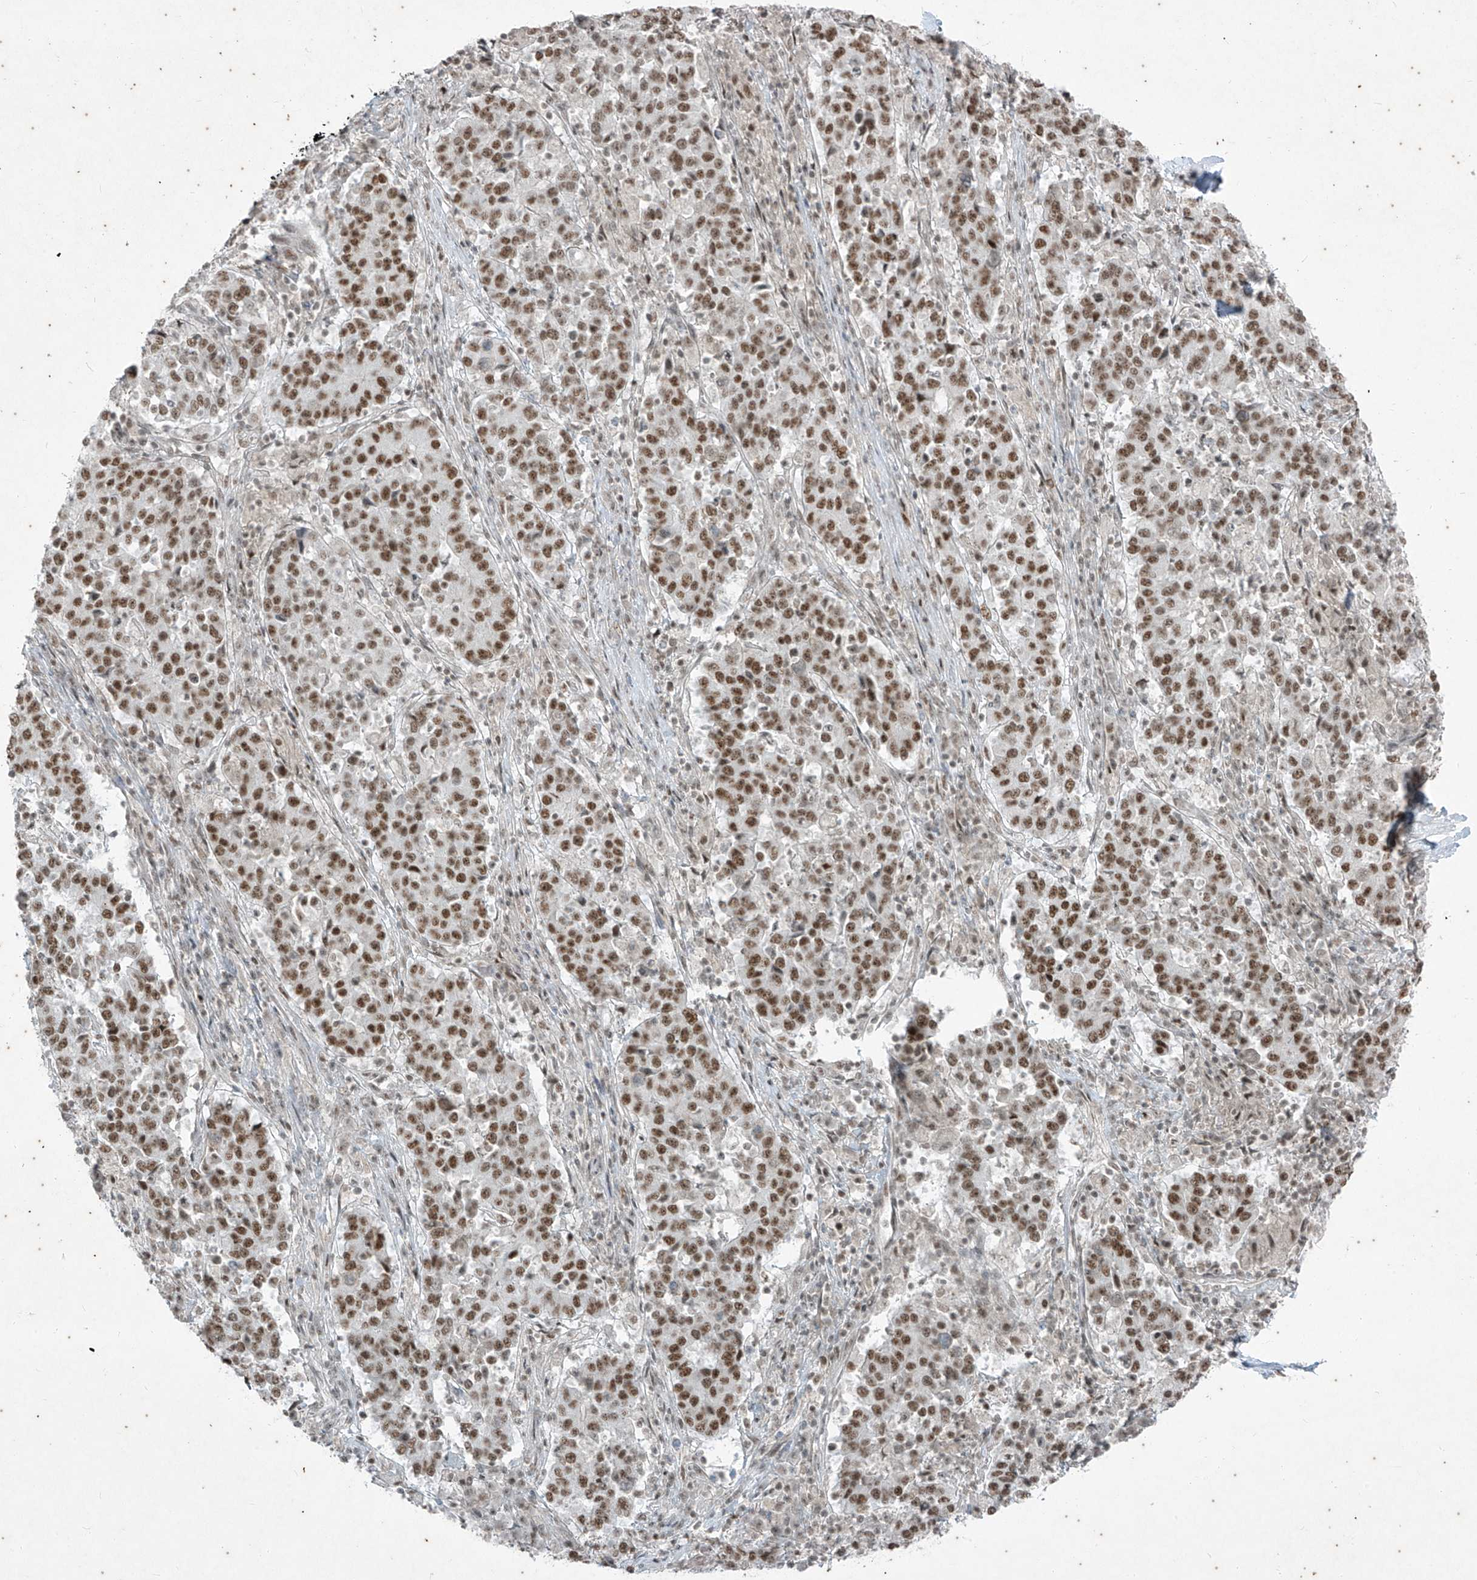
{"staining": {"intensity": "moderate", "quantity": ">75%", "location": "nuclear"}, "tissue": "stomach cancer", "cell_type": "Tumor cells", "image_type": "cancer", "snomed": [{"axis": "morphology", "description": "Adenocarcinoma, NOS"}, {"axis": "topography", "description": "Stomach"}], "caption": "High-magnification brightfield microscopy of adenocarcinoma (stomach) stained with DAB (3,3'-diaminobenzidine) (brown) and counterstained with hematoxylin (blue). tumor cells exhibit moderate nuclear expression is present in about>75% of cells. (brown staining indicates protein expression, while blue staining denotes nuclei).", "gene": "ZNF354B", "patient": {"sex": "male", "age": 59}}